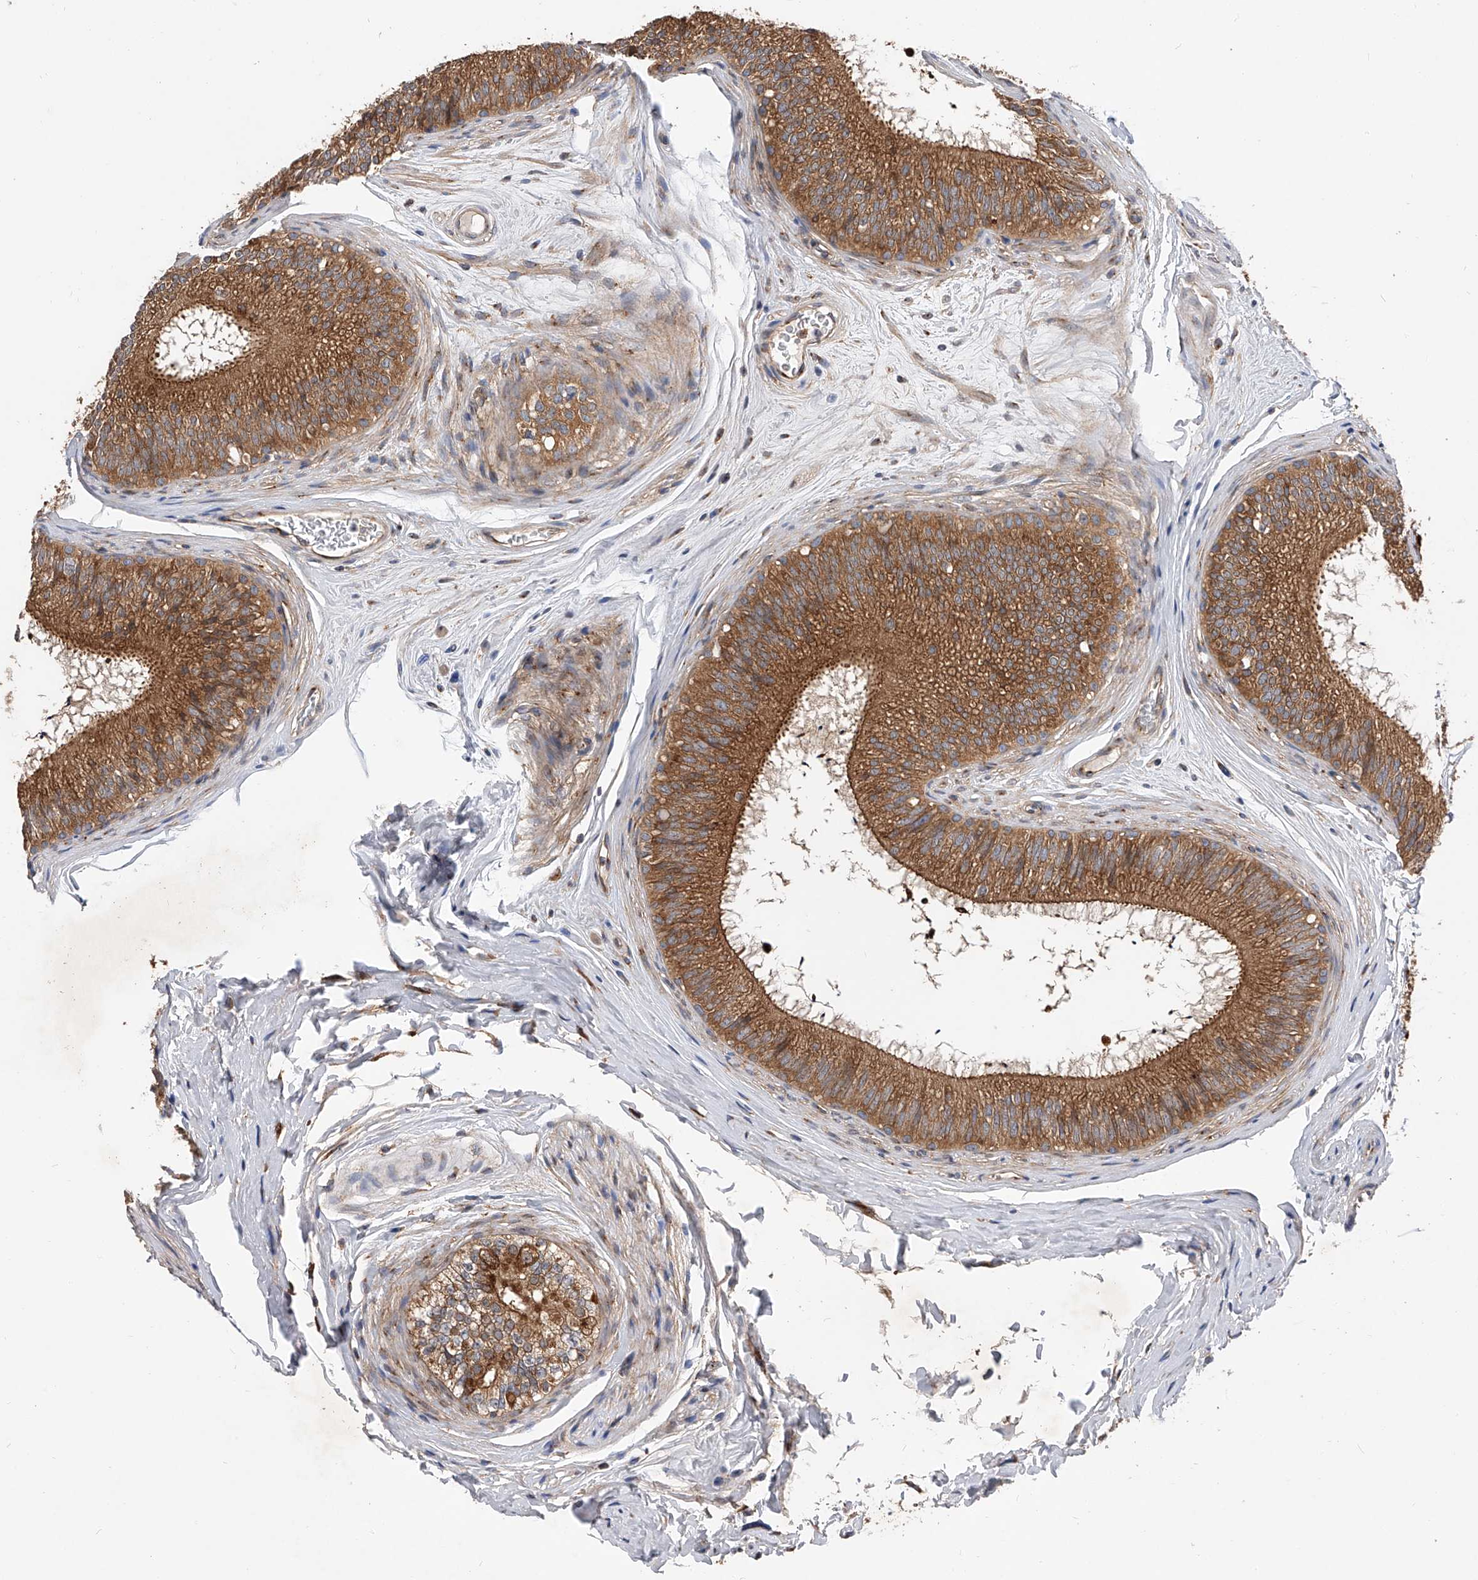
{"staining": {"intensity": "strong", "quantity": ">75%", "location": "cytoplasmic/membranous"}, "tissue": "epididymis", "cell_type": "Glandular cells", "image_type": "normal", "snomed": [{"axis": "morphology", "description": "Normal tissue, NOS"}, {"axis": "topography", "description": "Epididymis"}], "caption": "Immunohistochemistry micrograph of benign human epididymis stained for a protein (brown), which reveals high levels of strong cytoplasmic/membranous positivity in approximately >75% of glandular cells.", "gene": "CFAP410", "patient": {"sex": "male", "age": 29}}